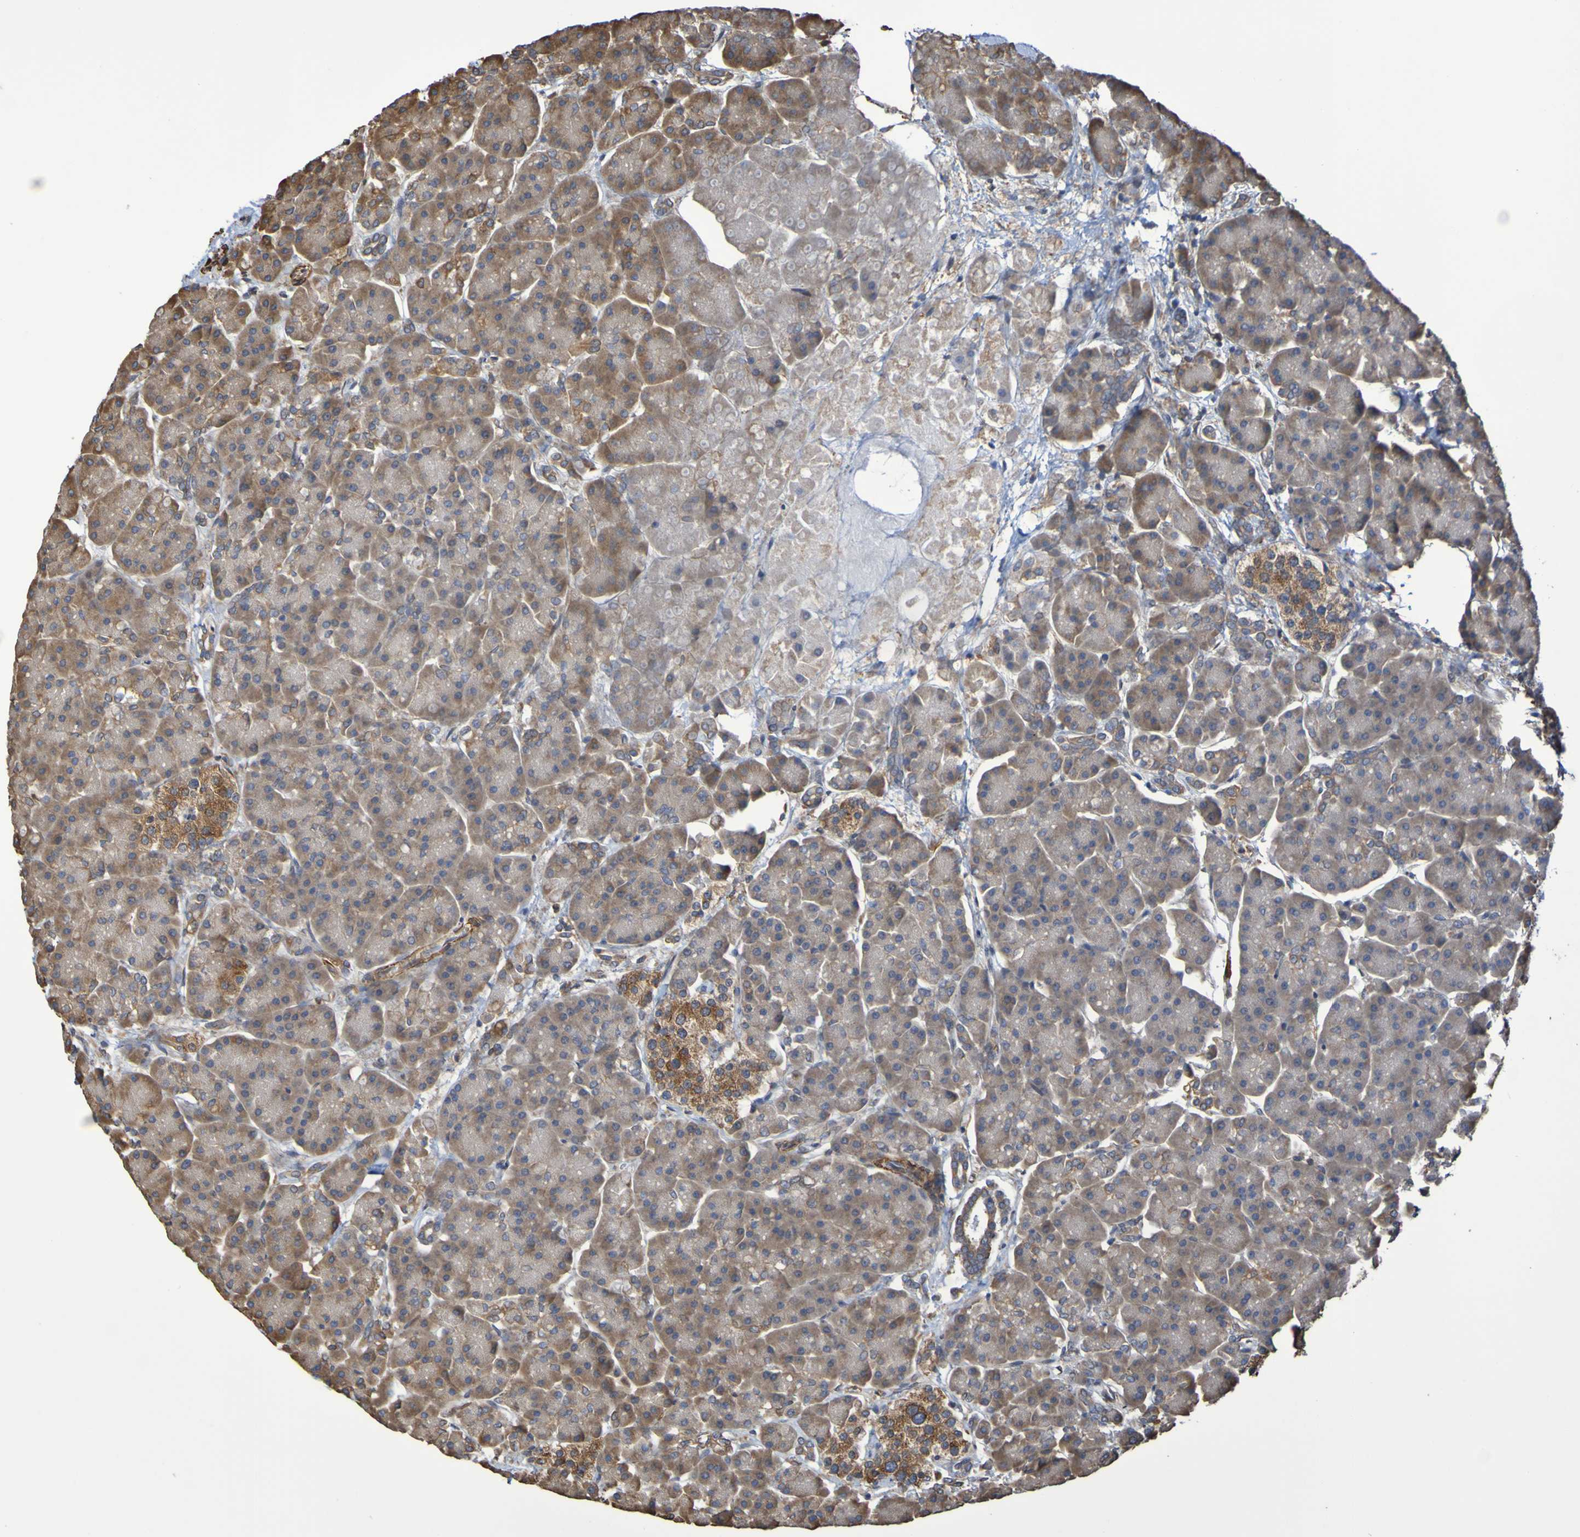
{"staining": {"intensity": "moderate", "quantity": ">75%", "location": "cytoplasmic/membranous"}, "tissue": "pancreas", "cell_type": "Exocrine glandular cells", "image_type": "normal", "snomed": [{"axis": "morphology", "description": "Normal tissue, NOS"}, {"axis": "topography", "description": "Pancreas"}], "caption": "High-power microscopy captured an immunohistochemistry (IHC) image of unremarkable pancreas, revealing moderate cytoplasmic/membranous positivity in about >75% of exocrine glandular cells.", "gene": "RAB11A", "patient": {"sex": "female", "age": 70}}